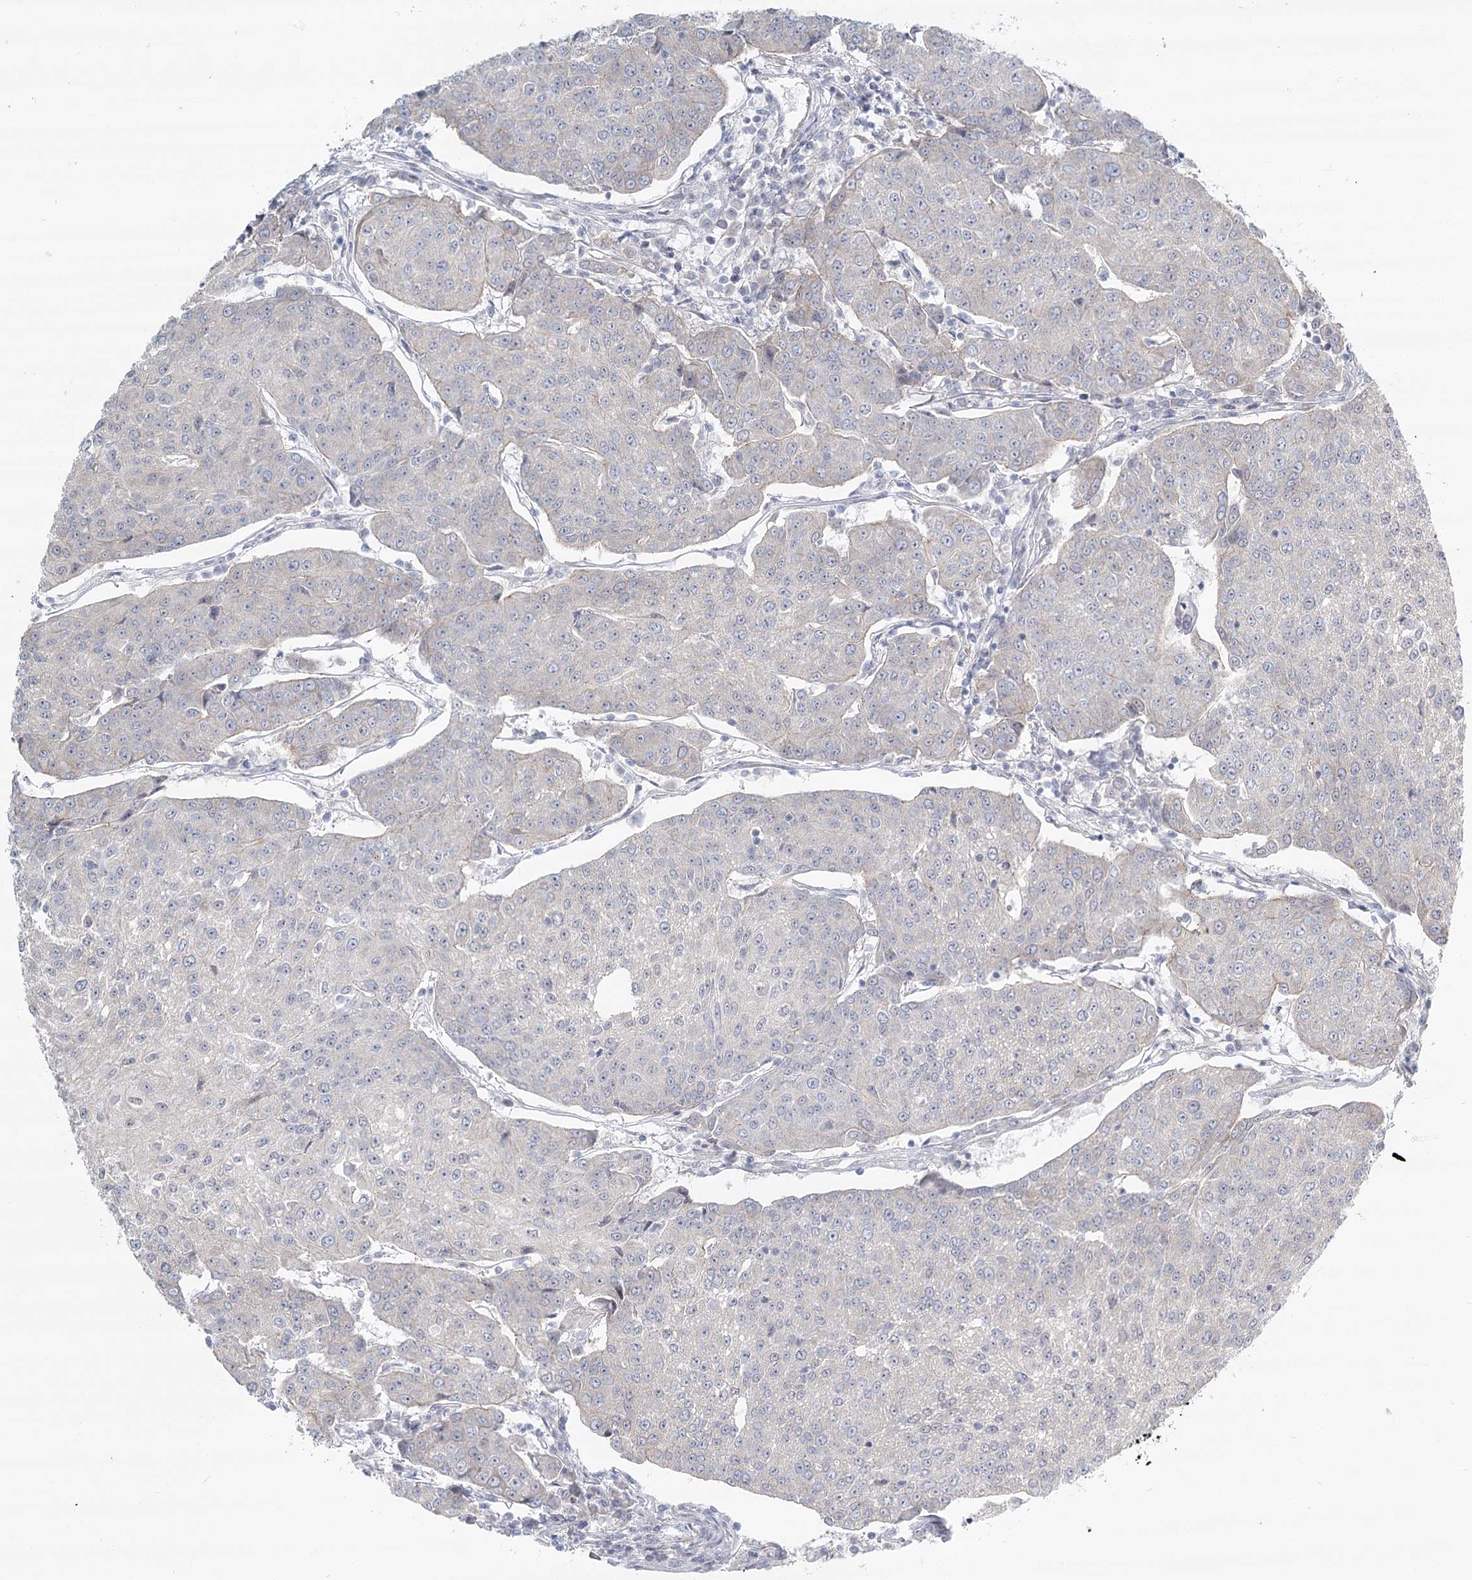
{"staining": {"intensity": "negative", "quantity": "none", "location": "none"}, "tissue": "urothelial cancer", "cell_type": "Tumor cells", "image_type": "cancer", "snomed": [{"axis": "morphology", "description": "Urothelial carcinoma, High grade"}, {"axis": "topography", "description": "Urinary bladder"}], "caption": "DAB immunohistochemical staining of human urothelial cancer displays no significant positivity in tumor cells. The staining was performed using DAB to visualize the protein expression in brown, while the nuclei were stained in blue with hematoxylin (Magnification: 20x).", "gene": "SPINK13", "patient": {"sex": "female", "age": 85}}